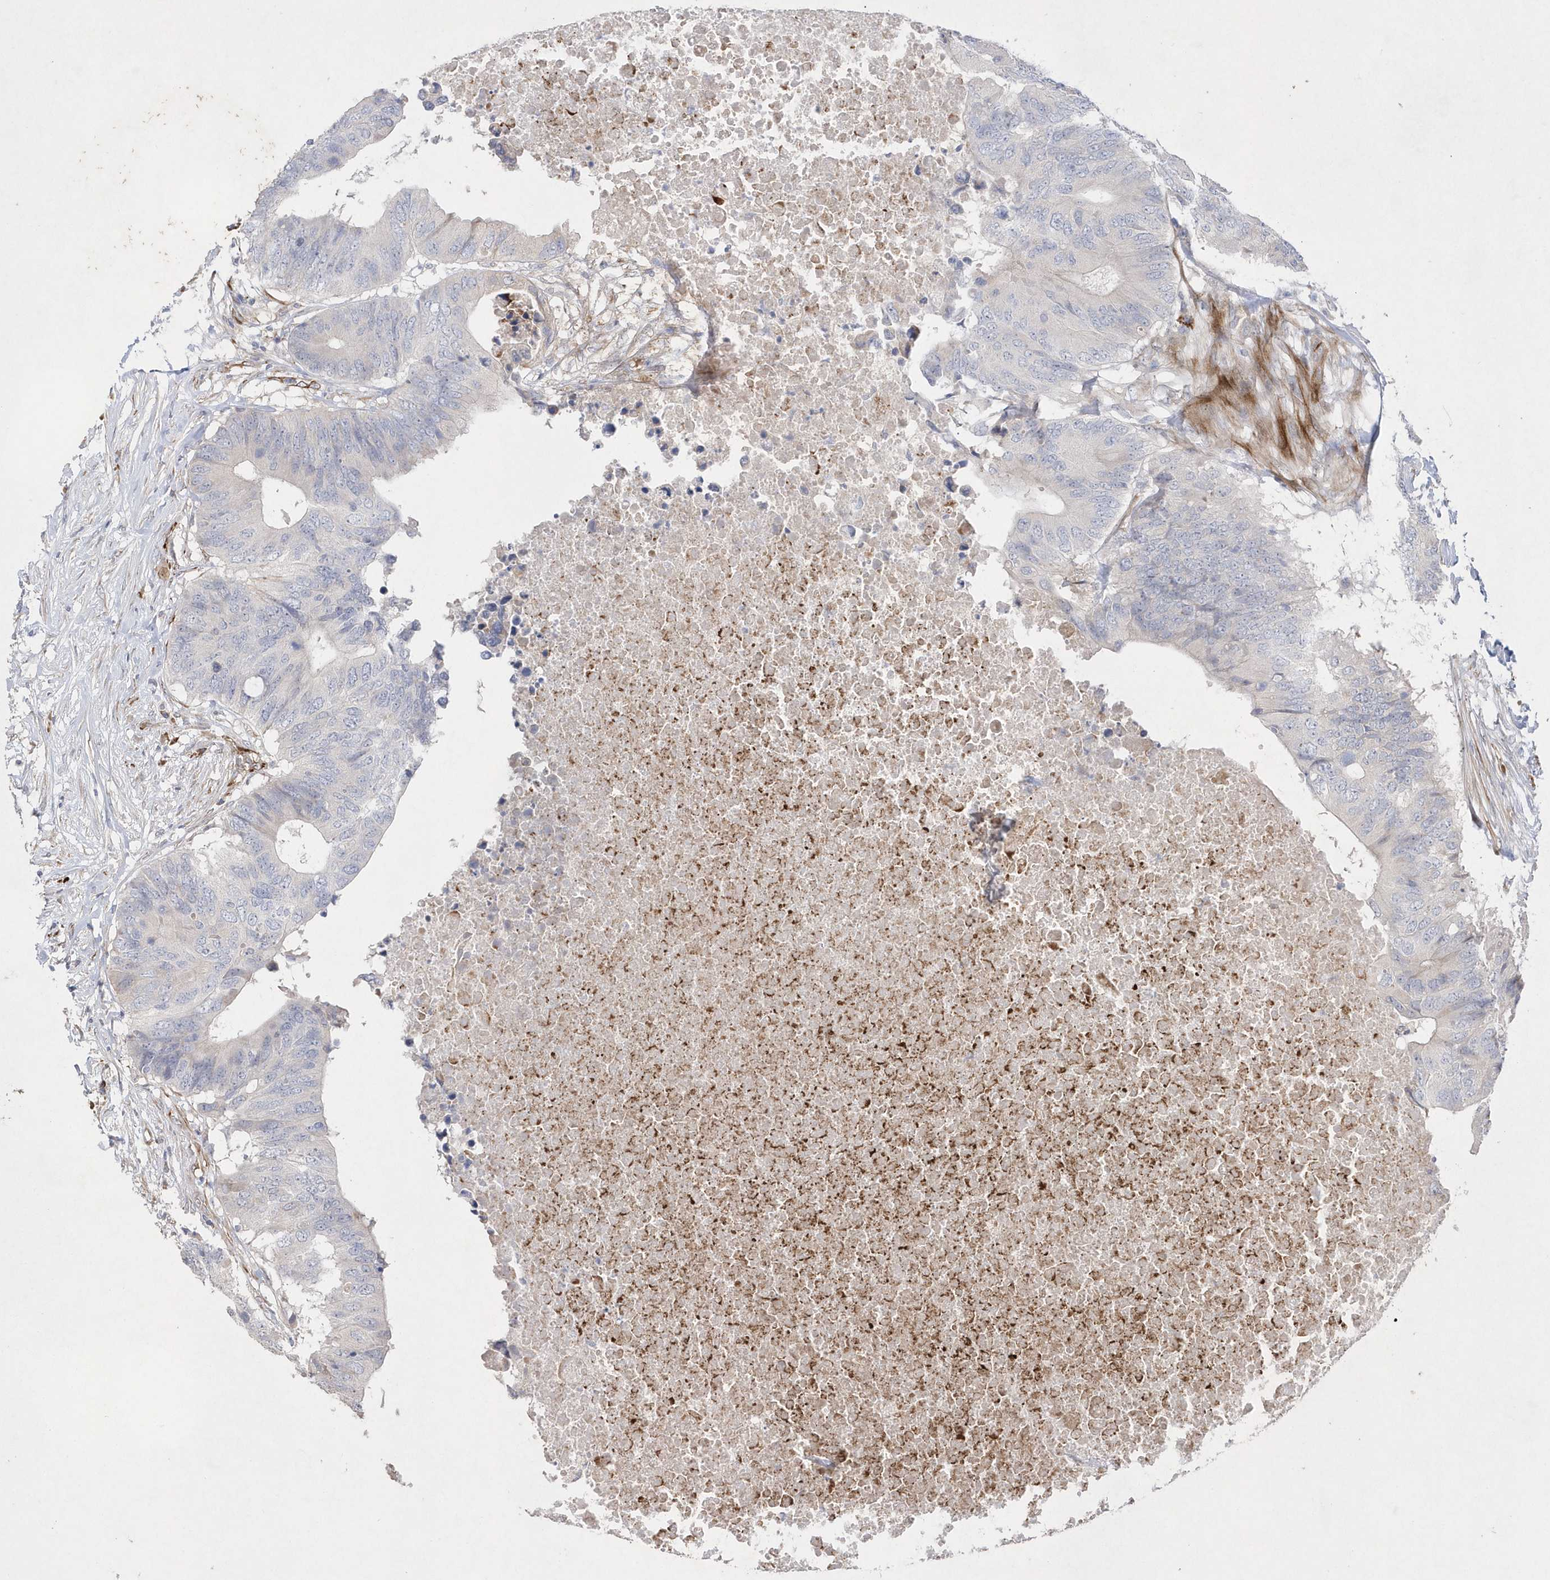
{"staining": {"intensity": "negative", "quantity": "none", "location": "none"}, "tissue": "colorectal cancer", "cell_type": "Tumor cells", "image_type": "cancer", "snomed": [{"axis": "morphology", "description": "Adenocarcinoma, NOS"}, {"axis": "topography", "description": "Colon"}], "caption": "Colorectal cancer (adenocarcinoma) was stained to show a protein in brown. There is no significant expression in tumor cells.", "gene": "TMEM132B", "patient": {"sex": "male", "age": 71}}